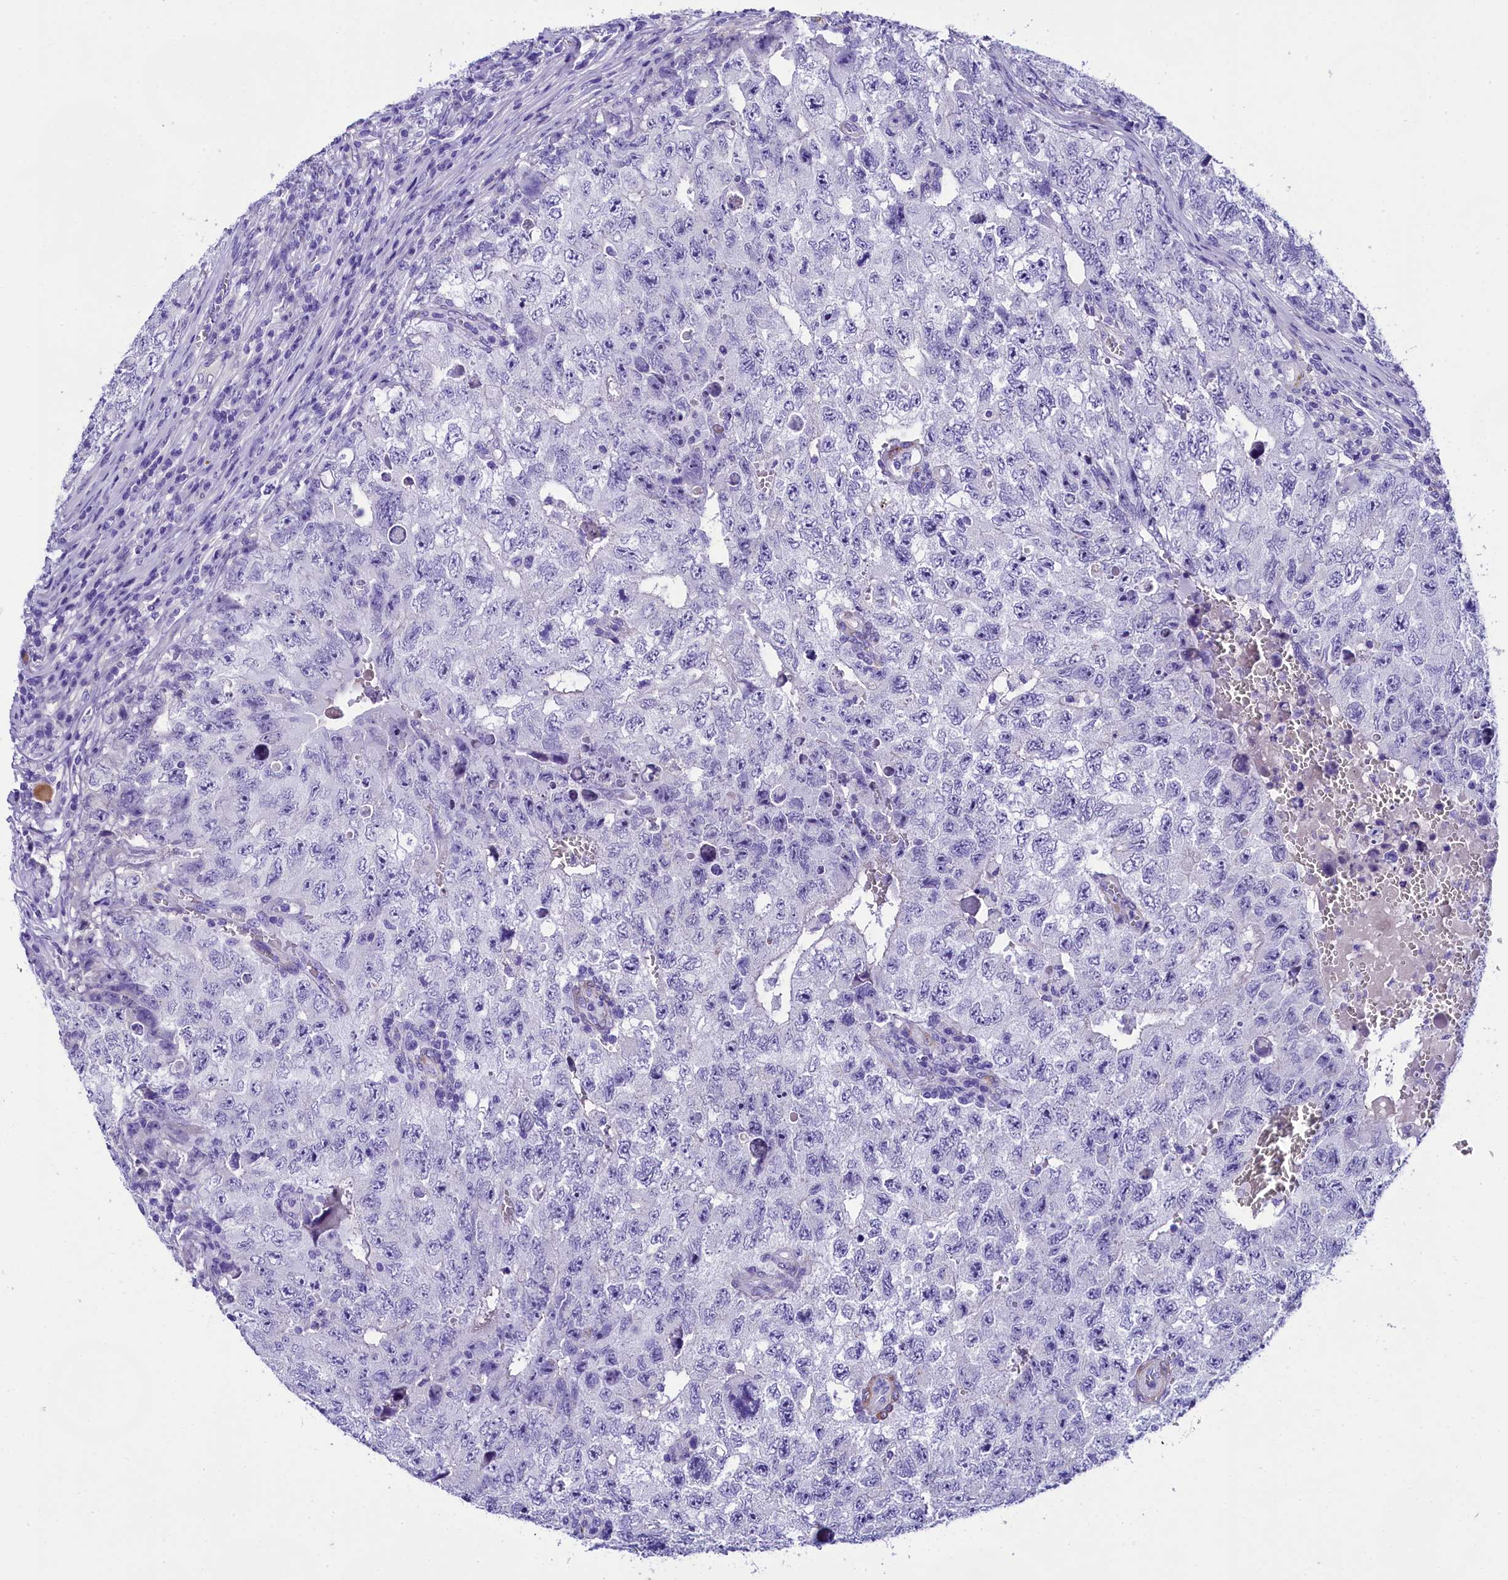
{"staining": {"intensity": "negative", "quantity": "none", "location": "none"}, "tissue": "testis cancer", "cell_type": "Tumor cells", "image_type": "cancer", "snomed": [{"axis": "morphology", "description": "Carcinoma, Embryonal, NOS"}, {"axis": "topography", "description": "Testis"}], "caption": "There is no significant expression in tumor cells of testis cancer (embryonal carcinoma).", "gene": "SOD3", "patient": {"sex": "male", "age": 17}}